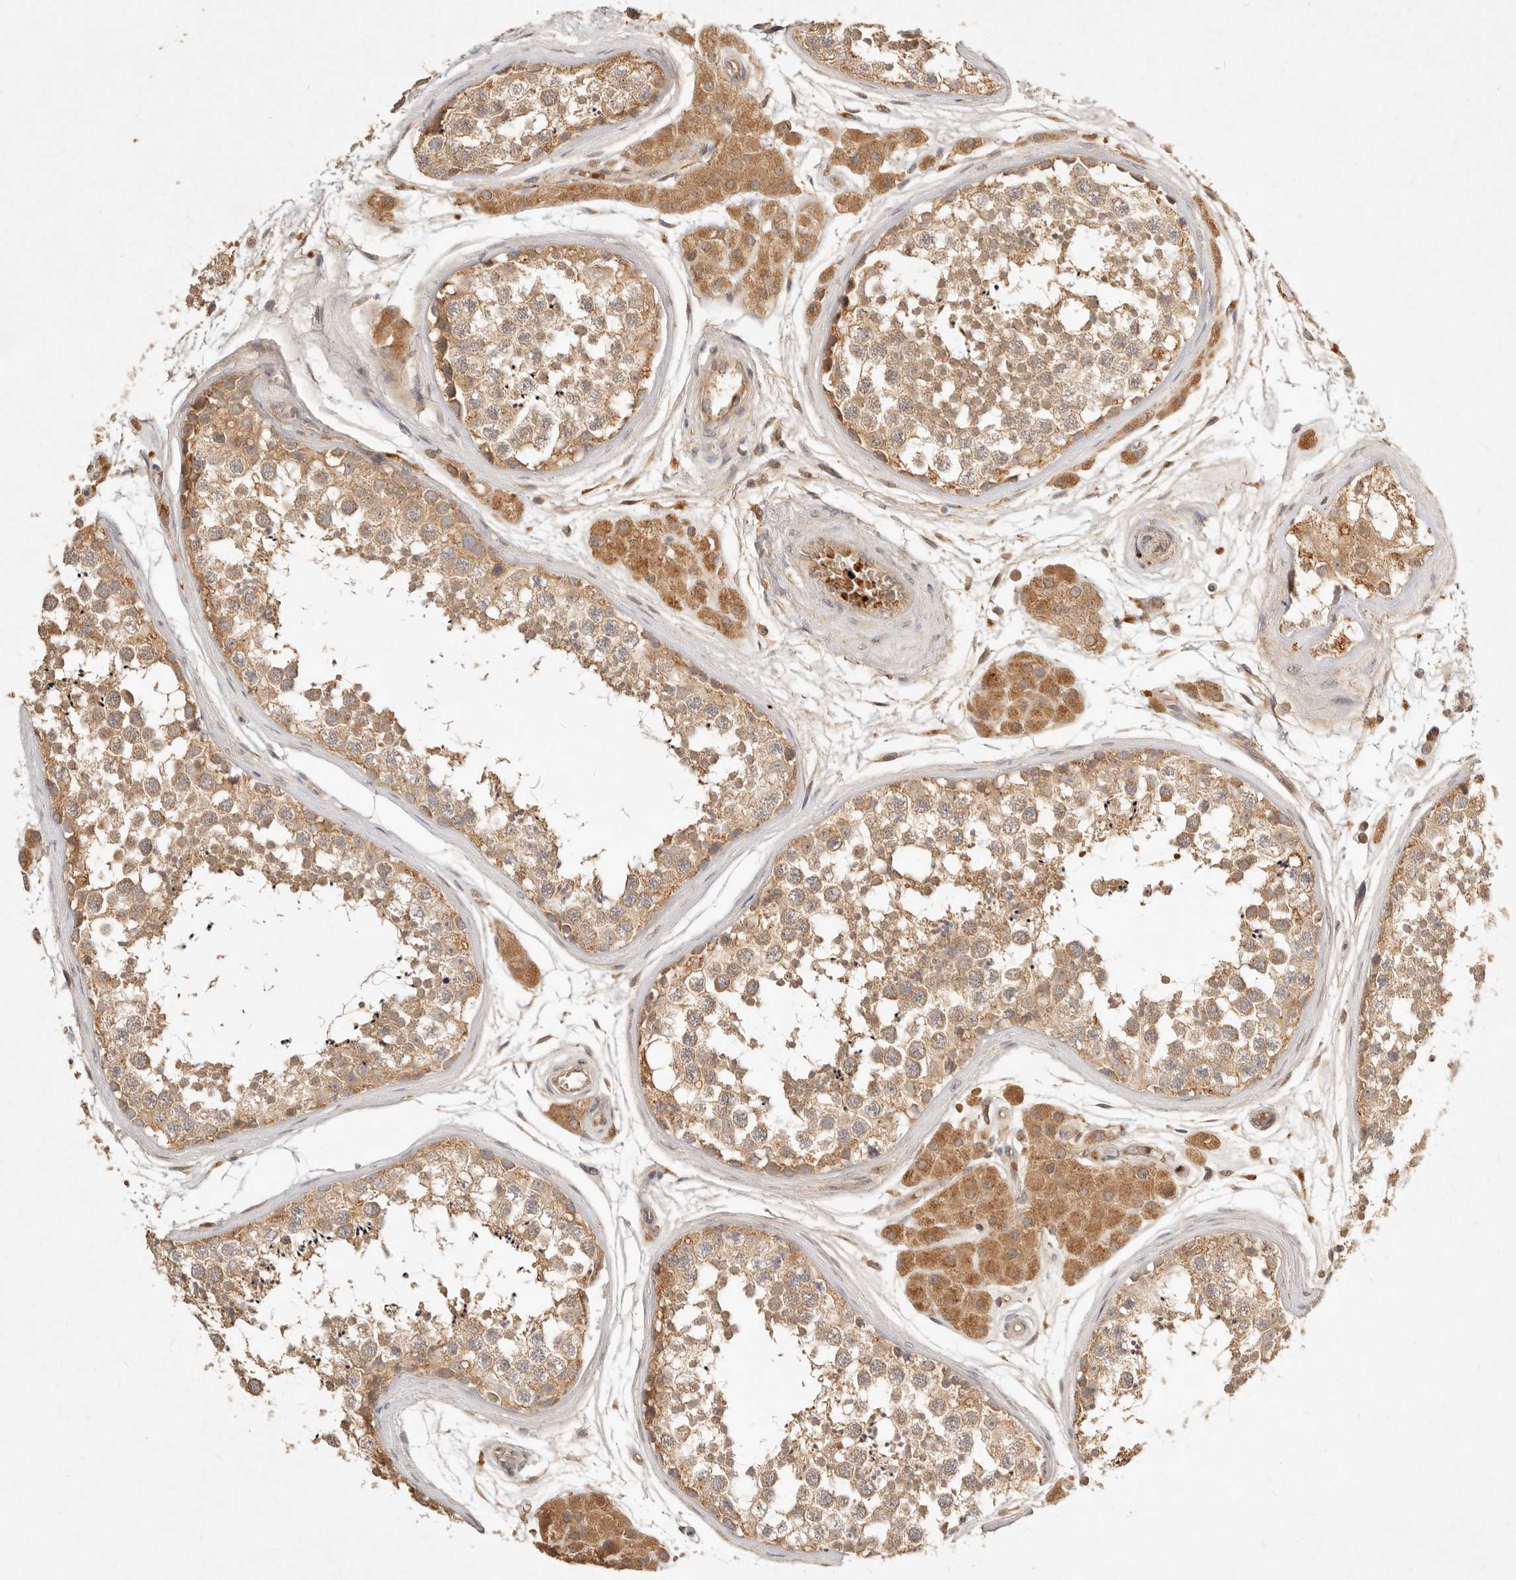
{"staining": {"intensity": "moderate", "quantity": ">75%", "location": "cytoplasmic/membranous"}, "tissue": "testis", "cell_type": "Cells in seminiferous ducts", "image_type": "normal", "snomed": [{"axis": "morphology", "description": "Normal tissue, NOS"}, {"axis": "topography", "description": "Testis"}], "caption": "The photomicrograph exhibits immunohistochemical staining of unremarkable testis. There is moderate cytoplasmic/membranous positivity is present in about >75% of cells in seminiferous ducts. Immunohistochemistry (ihc) stains the protein of interest in brown and the nuclei are stained blue.", "gene": "FREM2", "patient": {"sex": "male", "age": 56}}